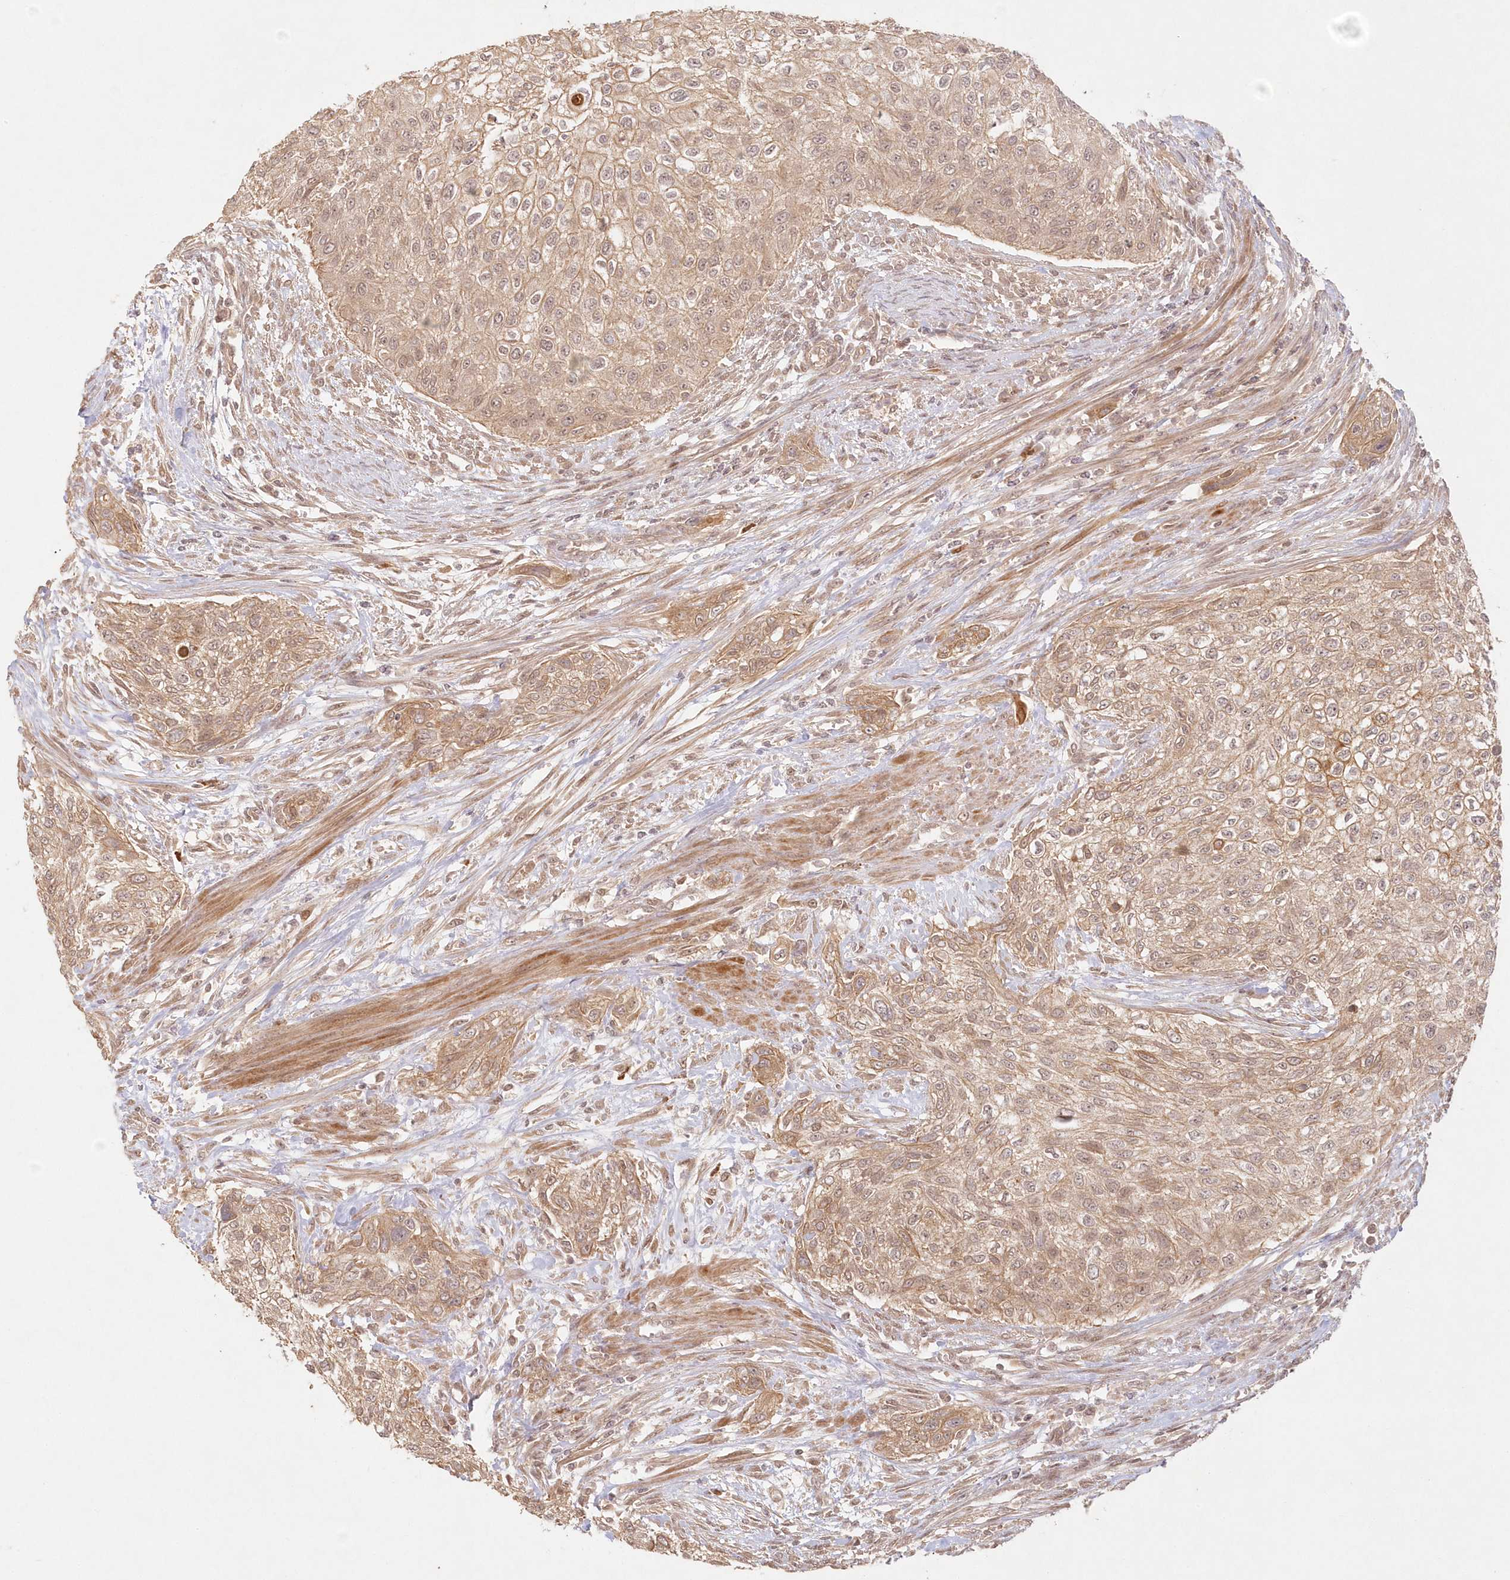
{"staining": {"intensity": "moderate", "quantity": ">75%", "location": "cytoplasmic/membranous"}, "tissue": "urothelial cancer", "cell_type": "Tumor cells", "image_type": "cancer", "snomed": [{"axis": "morphology", "description": "Urothelial carcinoma, High grade"}, {"axis": "topography", "description": "Urinary bladder"}], "caption": "High-magnification brightfield microscopy of high-grade urothelial carcinoma stained with DAB (3,3'-diaminobenzidine) (brown) and counterstained with hematoxylin (blue). tumor cells exhibit moderate cytoplasmic/membranous staining is seen in about>75% of cells.", "gene": "KIAA0232", "patient": {"sex": "male", "age": 35}}